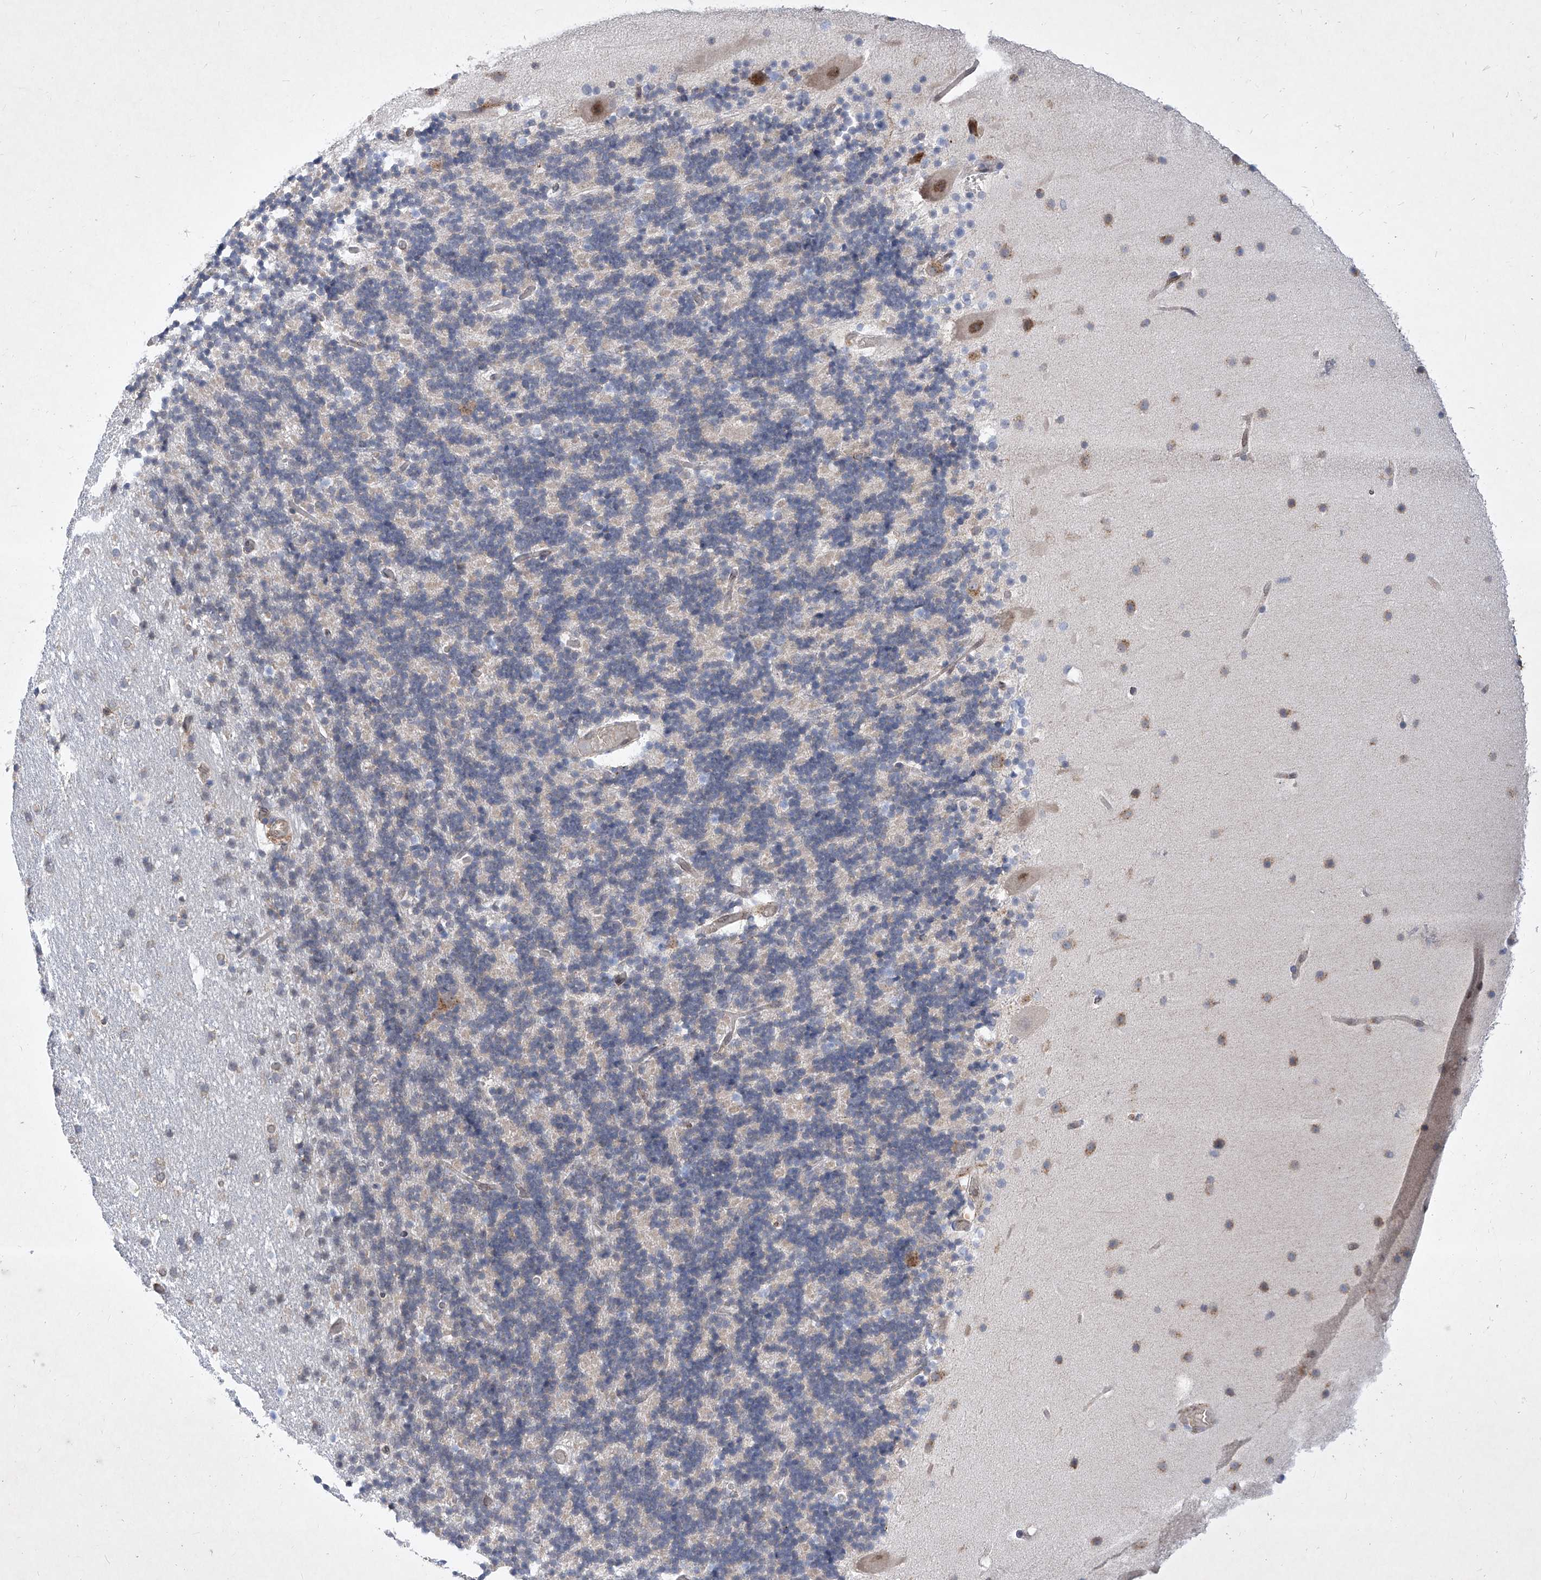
{"staining": {"intensity": "negative", "quantity": "none", "location": "none"}, "tissue": "cerebellum", "cell_type": "Cells in granular layer", "image_type": "normal", "snomed": [{"axis": "morphology", "description": "Normal tissue, NOS"}, {"axis": "topography", "description": "Cerebellum"}], "caption": "DAB immunohistochemical staining of normal cerebellum demonstrates no significant expression in cells in granular layer. (DAB (3,3'-diaminobenzidine) IHC, high magnification).", "gene": "MX2", "patient": {"sex": "male", "age": 57}}